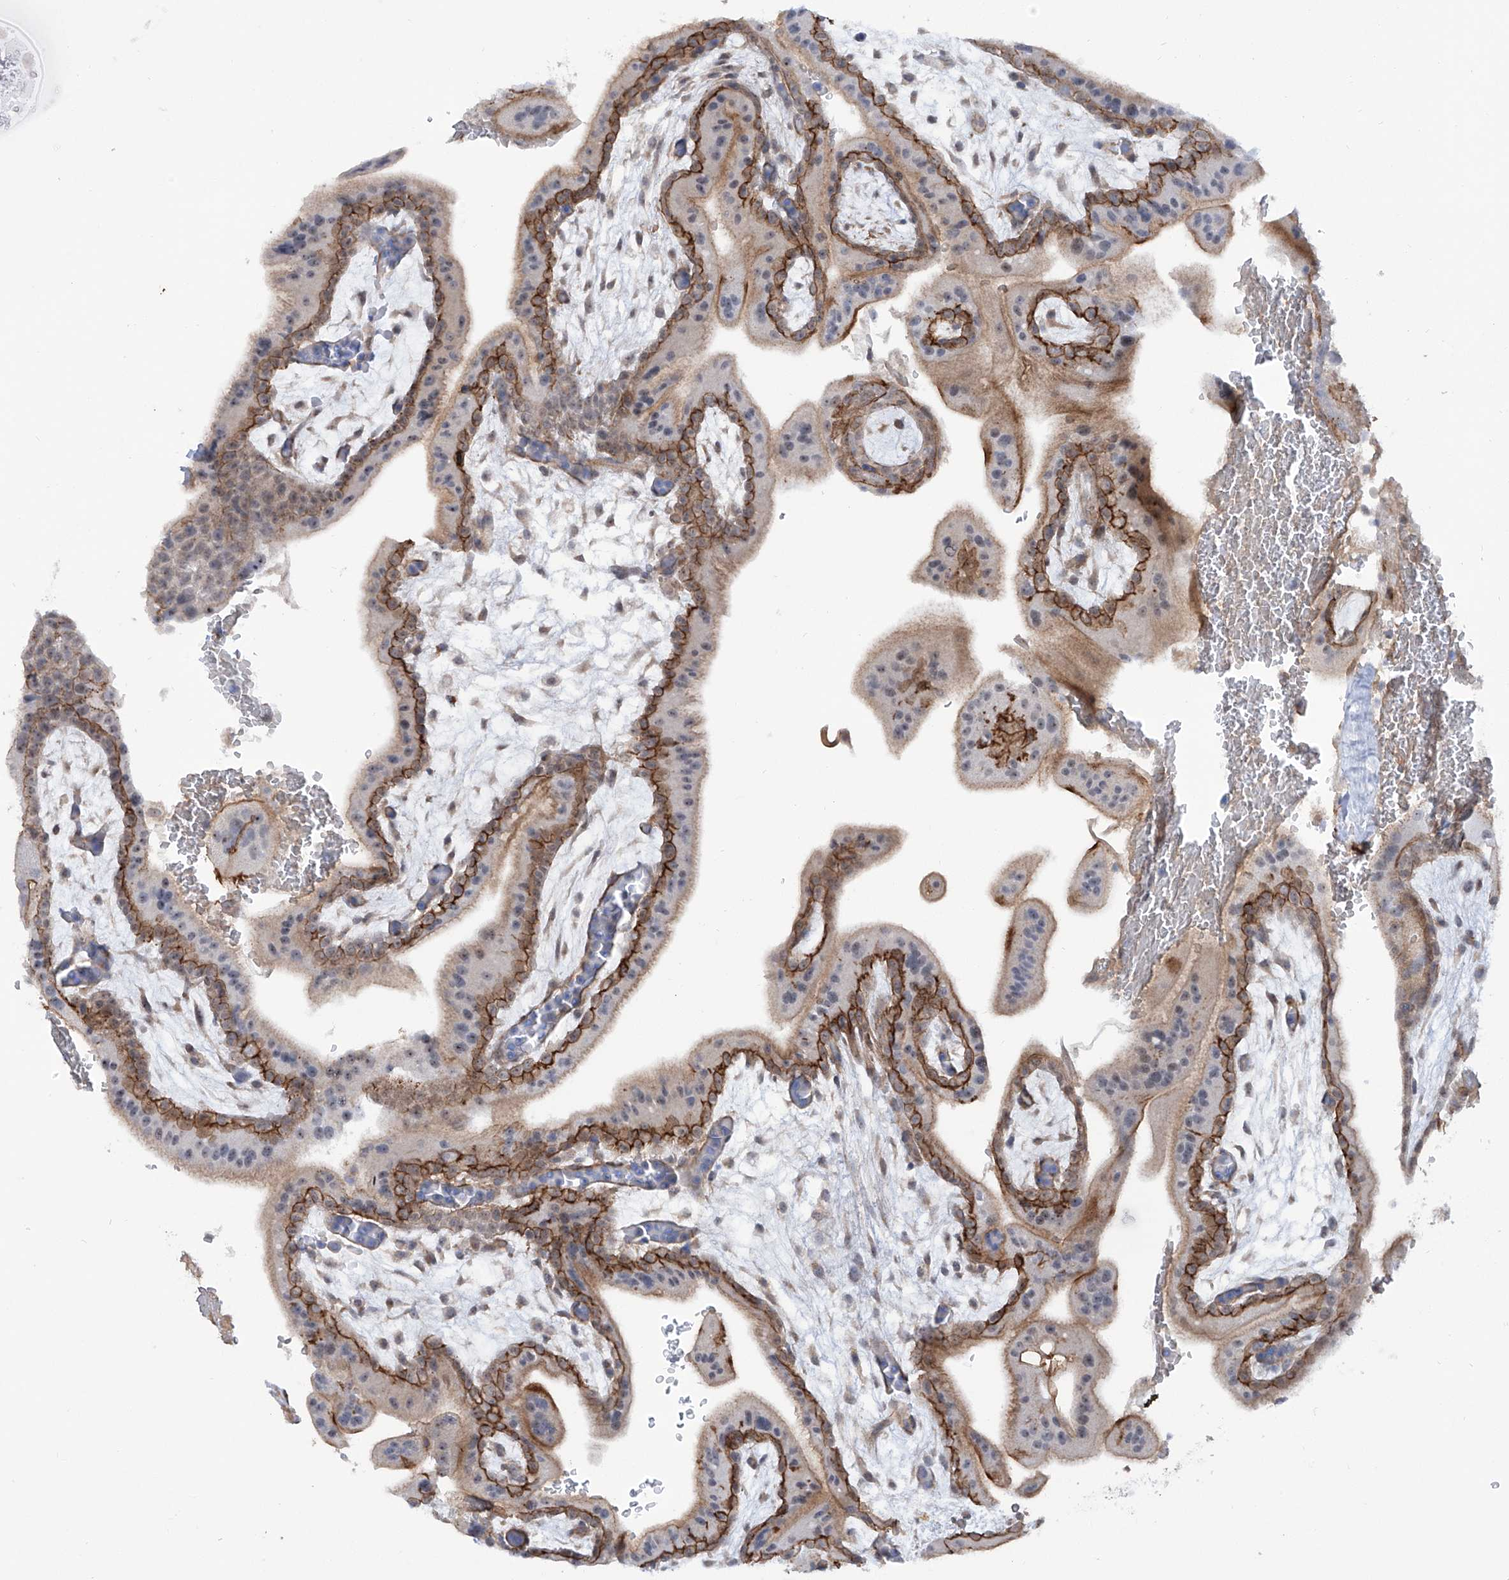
{"staining": {"intensity": "moderate", "quantity": "25%-75%", "location": "cytoplasmic/membranous"}, "tissue": "placenta", "cell_type": "Trophoblastic cells", "image_type": "normal", "snomed": [{"axis": "morphology", "description": "Normal tissue, NOS"}, {"axis": "topography", "description": "Placenta"}], "caption": "DAB immunohistochemical staining of unremarkable human placenta shows moderate cytoplasmic/membranous protein staining in approximately 25%-75% of trophoblastic cells. Using DAB (3,3'-diaminobenzidine) (brown) and hematoxylin (blue) stains, captured at high magnification using brightfield microscopy.", "gene": "ZNF490", "patient": {"sex": "female", "age": 35}}